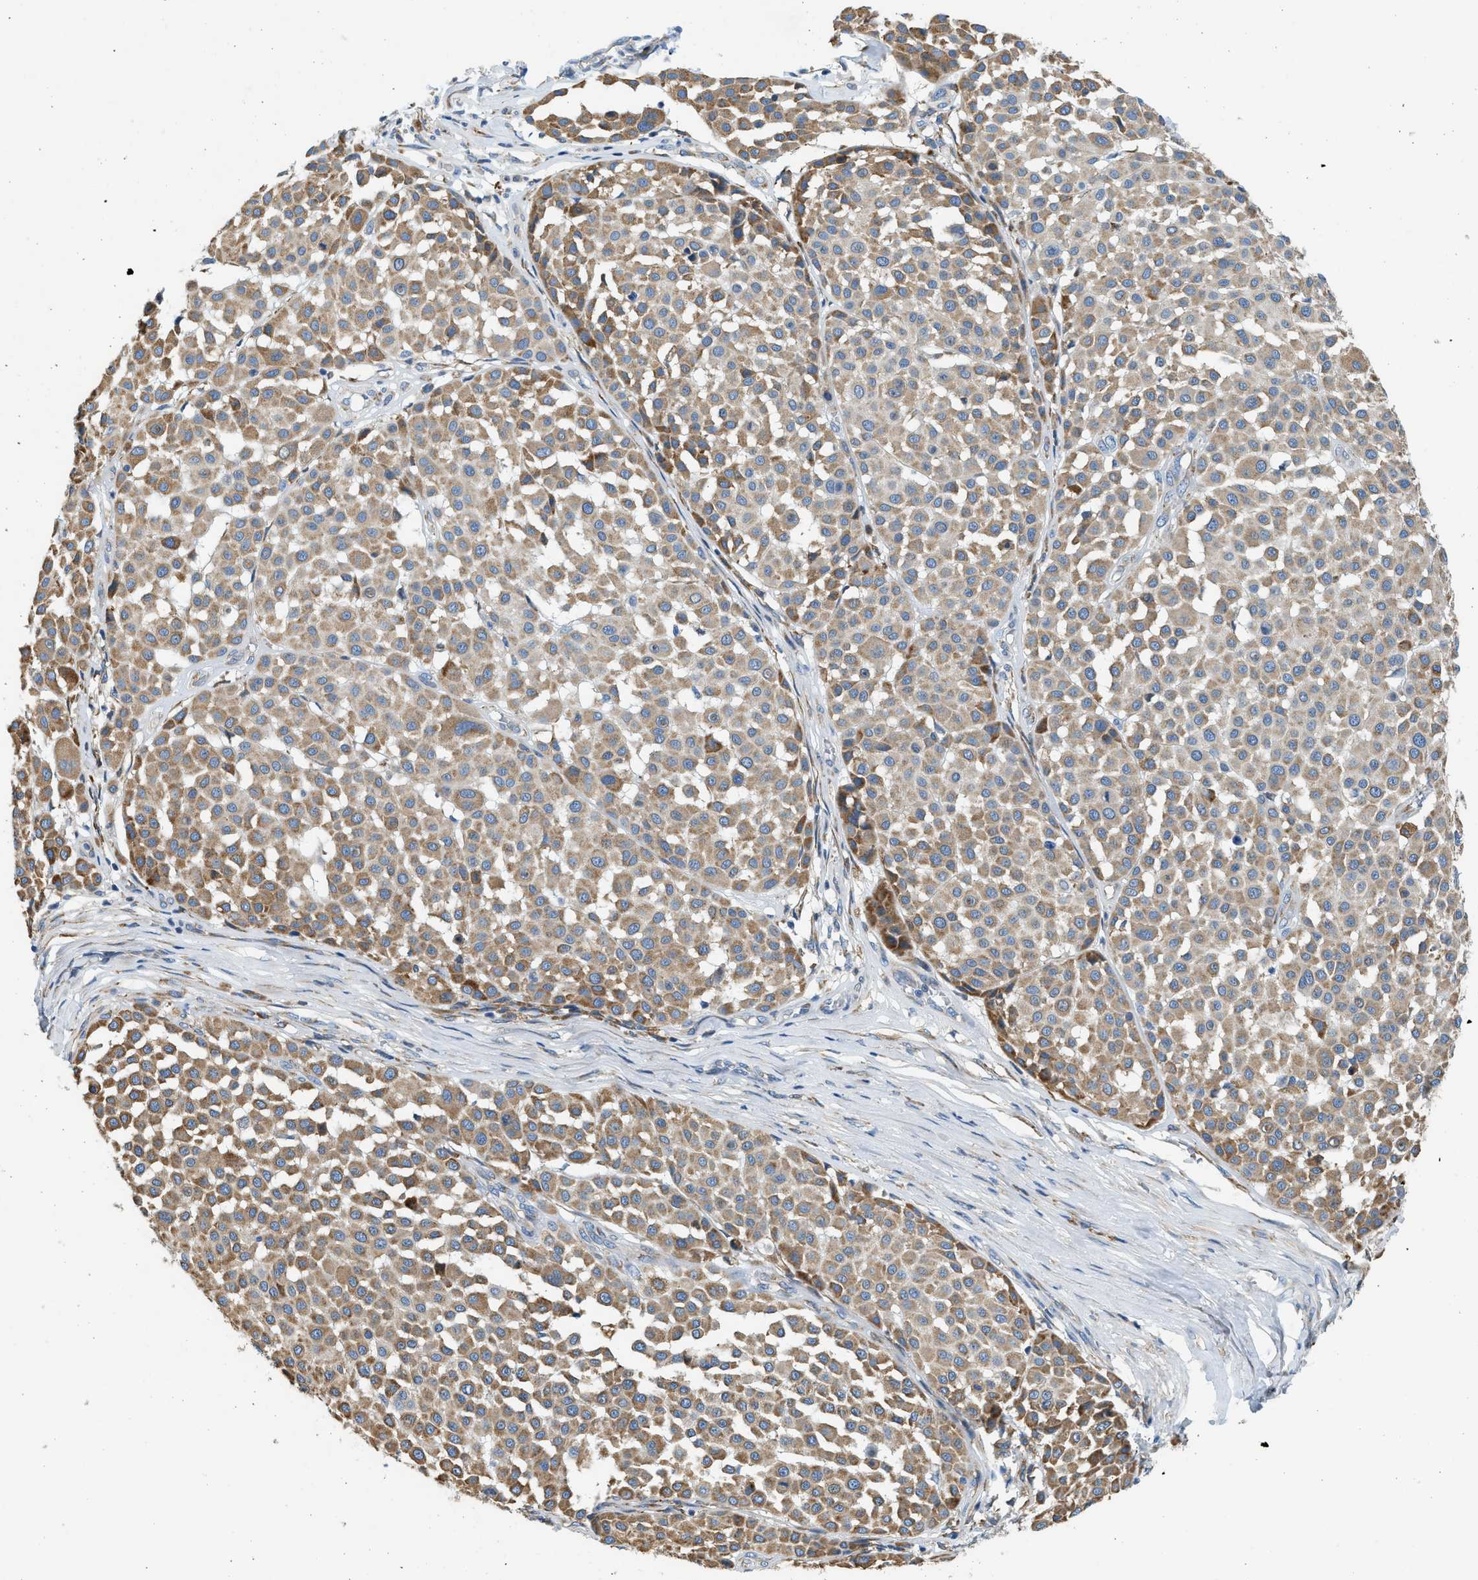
{"staining": {"intensity": "moderate", "quantity": ">75%", "location": "cytoplasmic/membranous"}, "tissue": "melanoma", "cell_type": "Tumor cells", "image_type": "cancer", "snomed": [{"axis": "morphology", "description": "Malignant melanoma, Metastatic site"}, {"axis": "topography", "description": "Soft tissue"}], "caption": "An immunohistochemistry photomicrograph of neoplastic tissue is shown. Protein staining in brown highlights moderate cytoplasmic/membranous positivity in malignant melanoma (metastatic site) within tumor cells. The staining was performed using DAB (3,3'-diaminobenzidine), with brown indicating positive protein expression. Nuclei are stained blue with hematoxylin.", "gene": "CNTN6", "patient": {"sex": "male", "age": 41}}